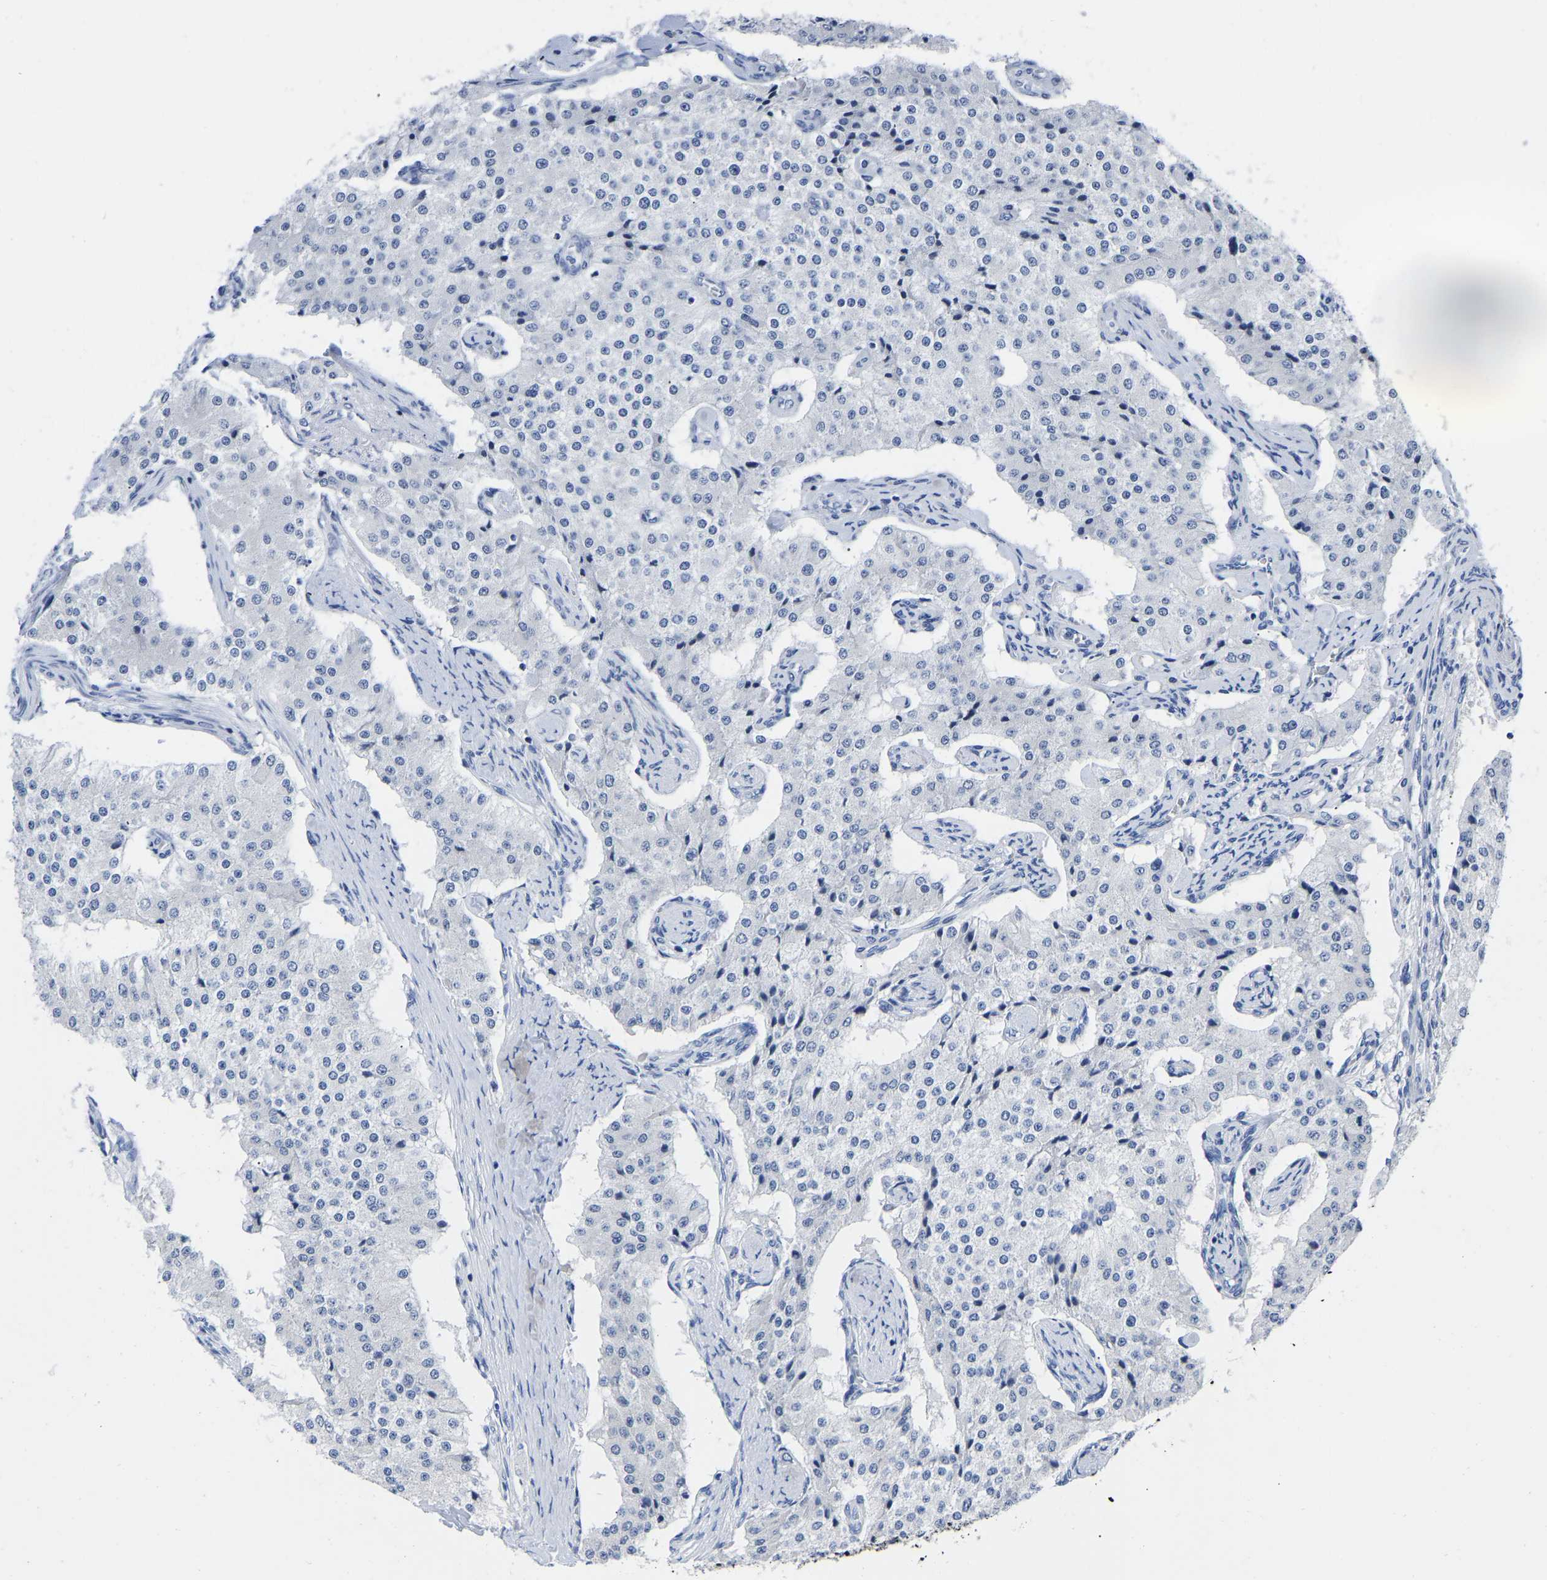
{"staining": {"intensity": "negative", "quantity": "none", "location": "none"}, "tissue": "carcinoid", "cell_type": "Tumor cells", "image_type": "cancer", "snomed": [{"axis": "morphology", "description": "Carcinoid, malignant, NOS"}, {"axis": "topography", "description": "Colon"}], "caption": "This photomicrograph is of carcinoid (malignant) stained with immunohistochemistry (IHC) to label a protein in brown with the nuclei are counter-stained blue. There is no staining in tumor cells.", "gene": "GPA33", "patient": {"sex": "female", "age": 52}}